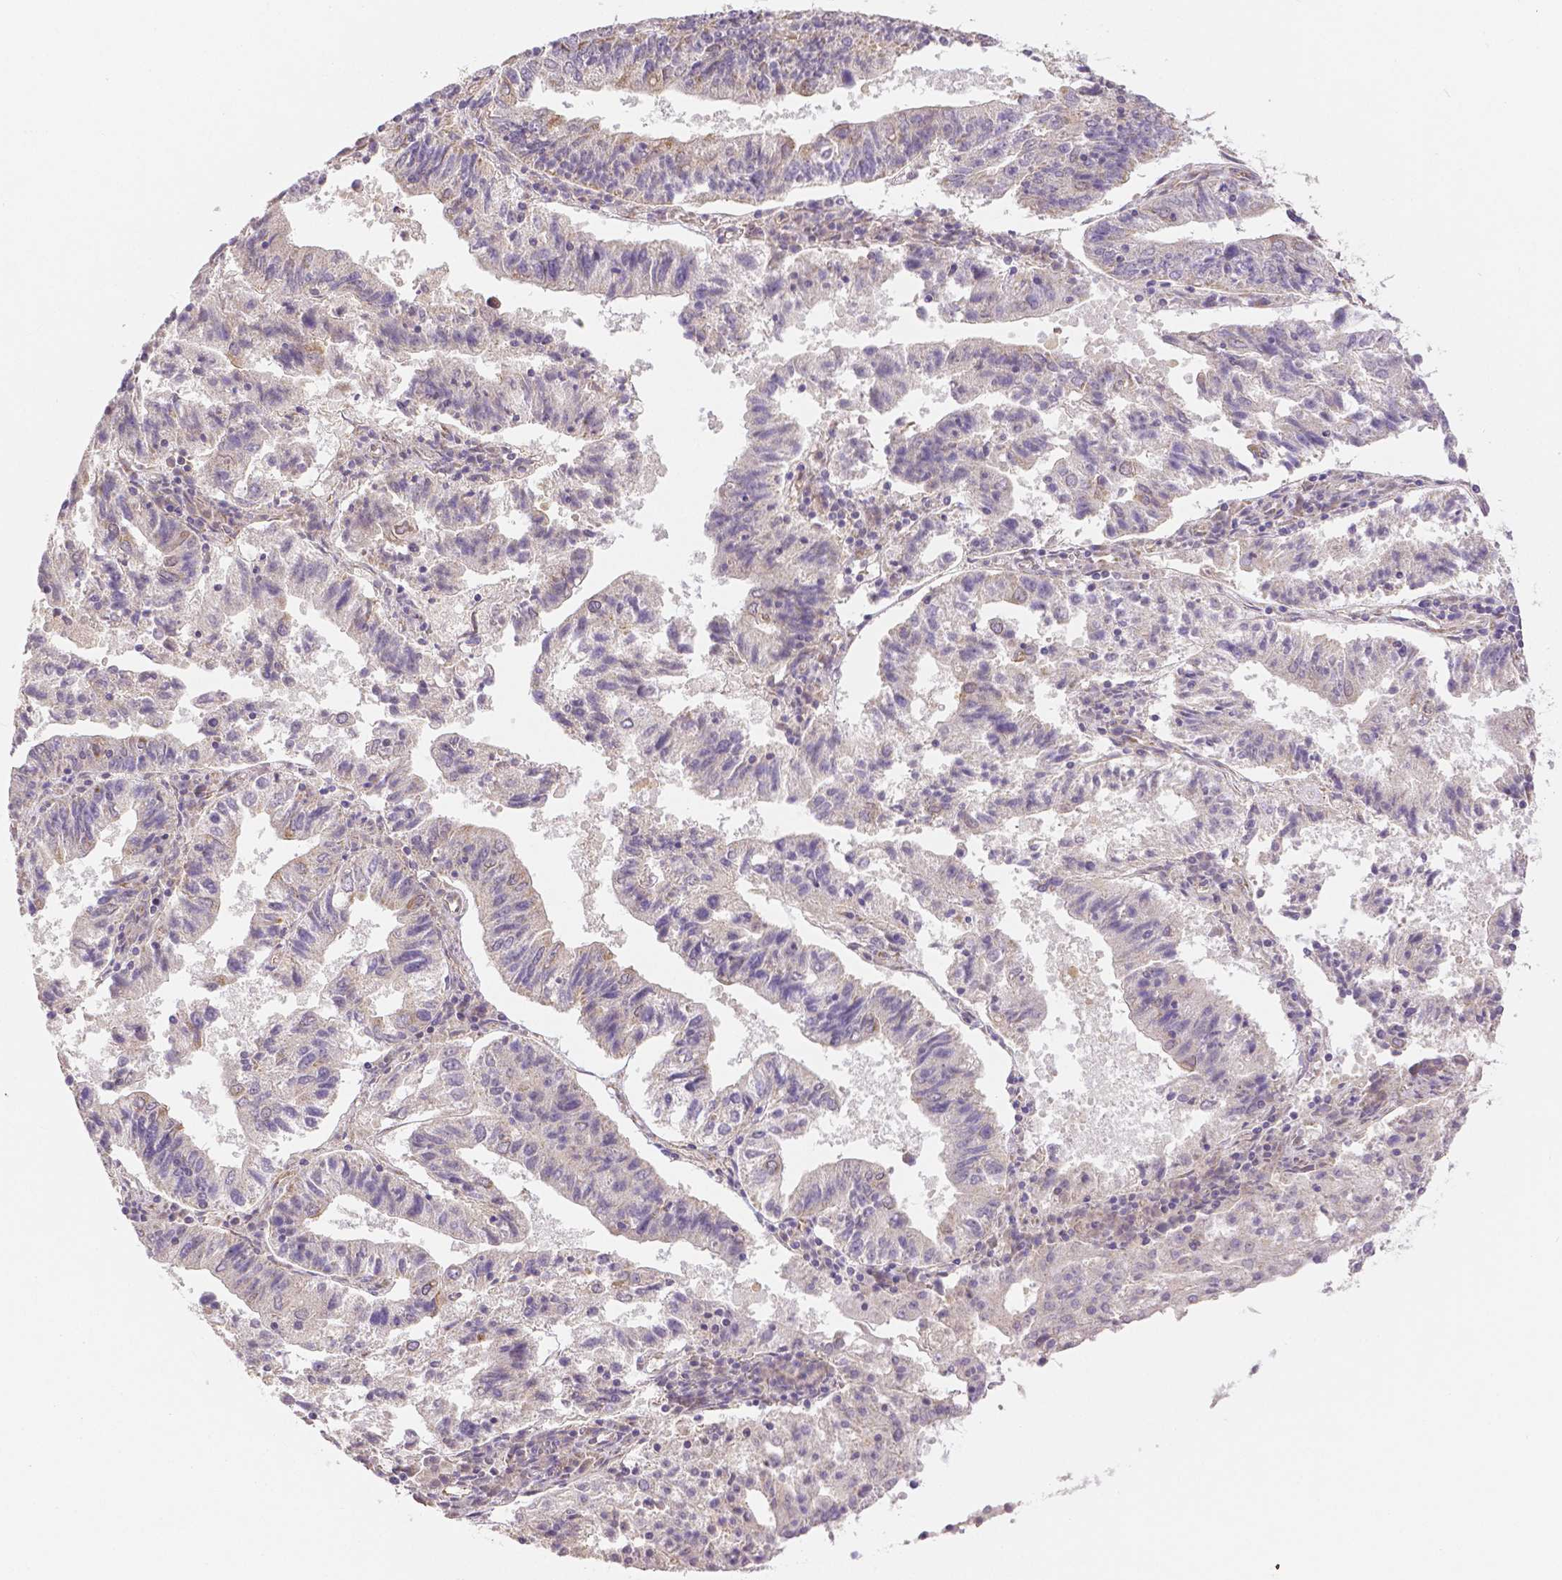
{"staining": {"intensity": "moderate", "quantity": "<25%", "location": "cytoplasmic/membranous"}, "tissue": "endometrial cancer", "cell_type": "Tumor cells", "image_type": "cancer", "snomed": [{"axis": "morphology", "description": "Adenocarcinoma, NOS"}, {"axis": "topography", "description": "Endometrium"}], "caption": "The histopathology image demonstrates staining of adenocarcinoma (endometrial), revealing moderate cytoplasmic/membranous protein positivity (brown color) within tumor cells. (IHC, brightfield microscopy, high magnification).", "gene": "RHOT1", "patient": {"sex": "female", "age": 82}}